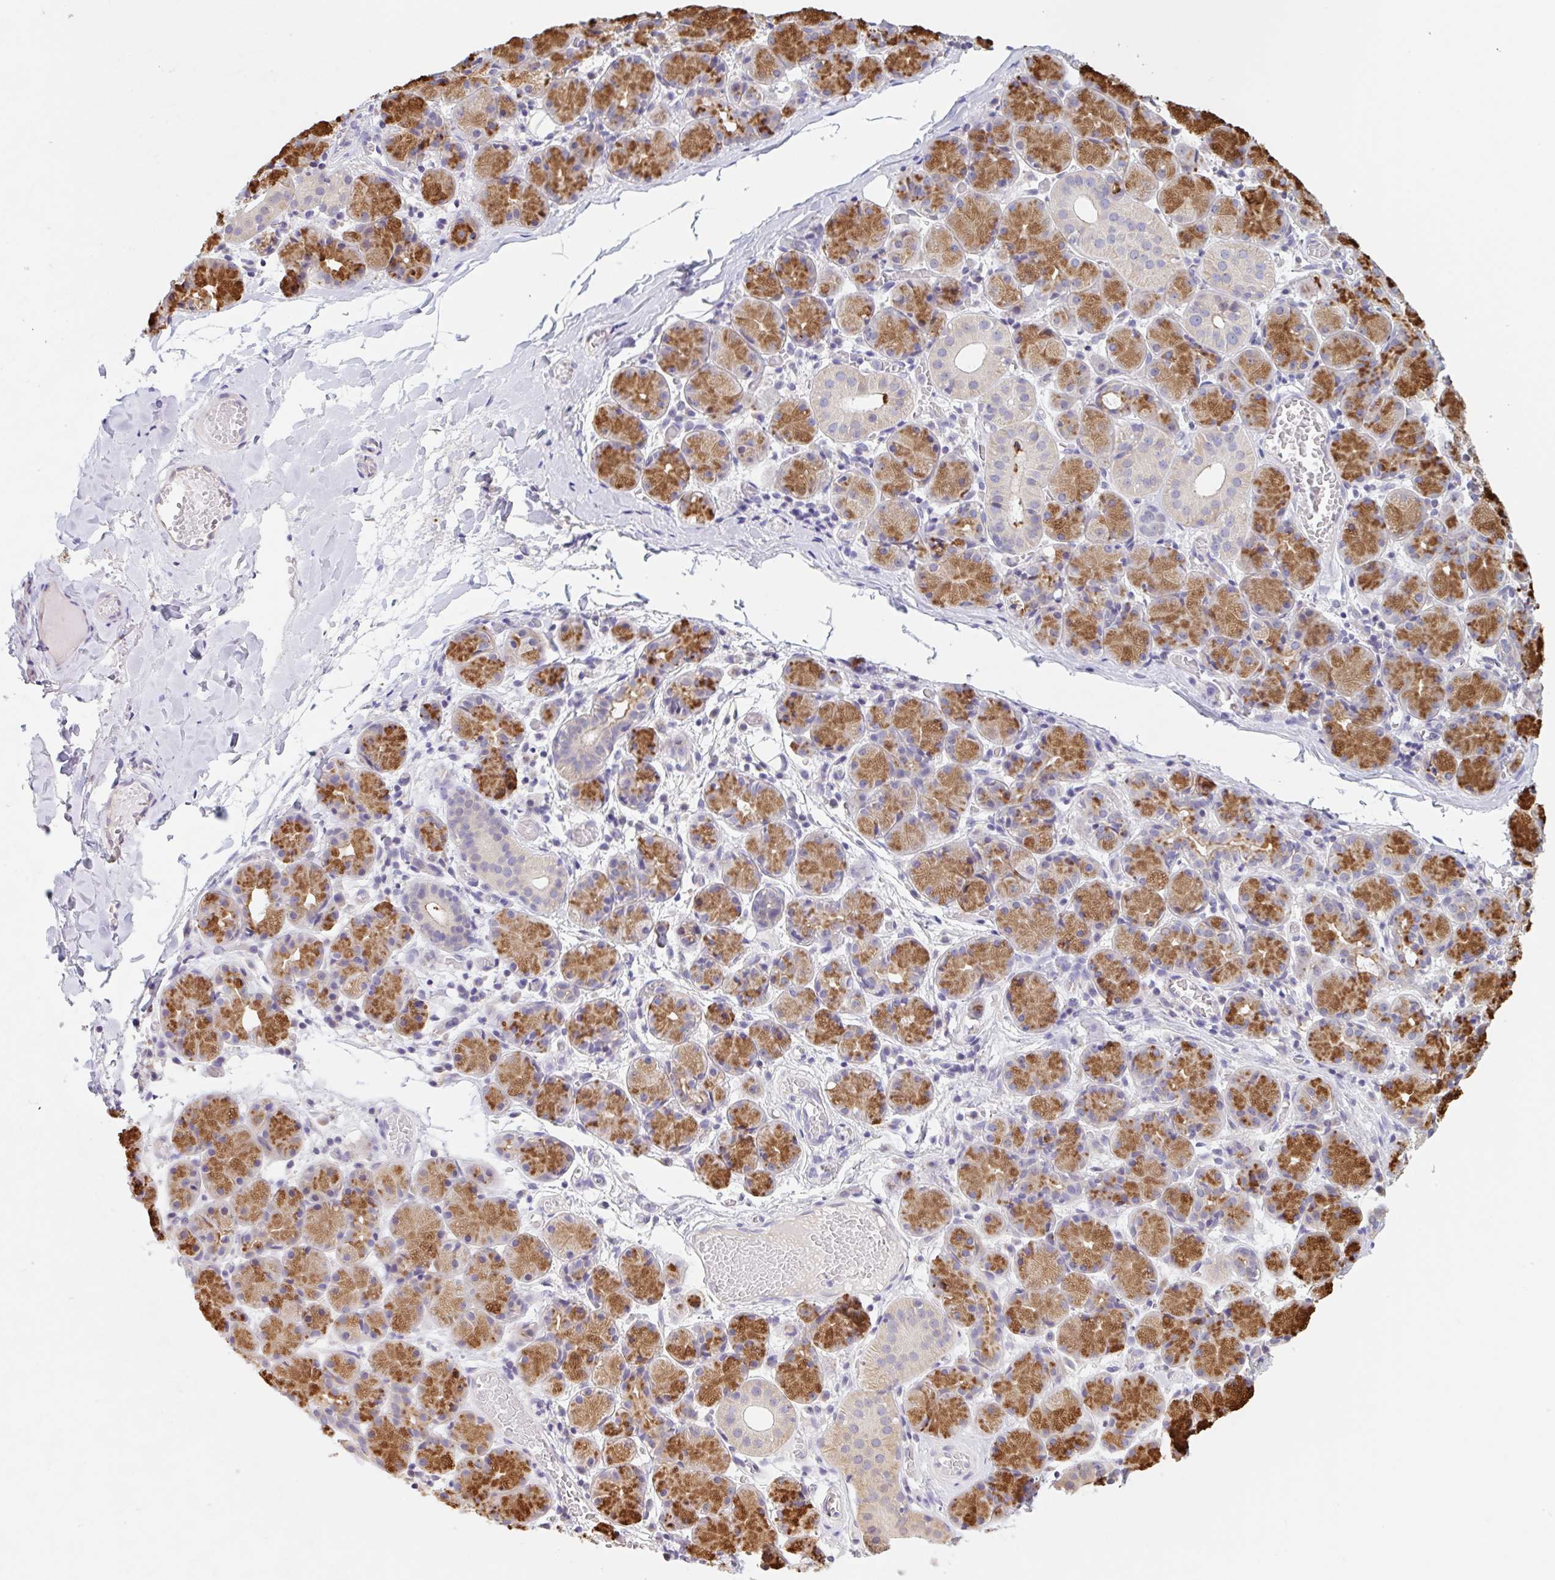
{"staining": {"intensity": "strong", "quantity": "25%-75%", "location": "cytoplasmic/membranous"}, "tissue": "salivary gland", "cell_type": "Glandular cells", "image_type": "normal", "snomed": [{"axis": "morphology", "description": "Normal tissue, NOS"}, {"axis": "topography", "description": "Salivary gland"}], "caption": "Immunohistochemical staining of normal salivary gland reveals 25%-75% levels of strong cytoplasmic/membranous protein positivity in about 25%-75% of glandular cells.", "gene": "TBPL2", "patient": {"sex": "female", "age": 24}}